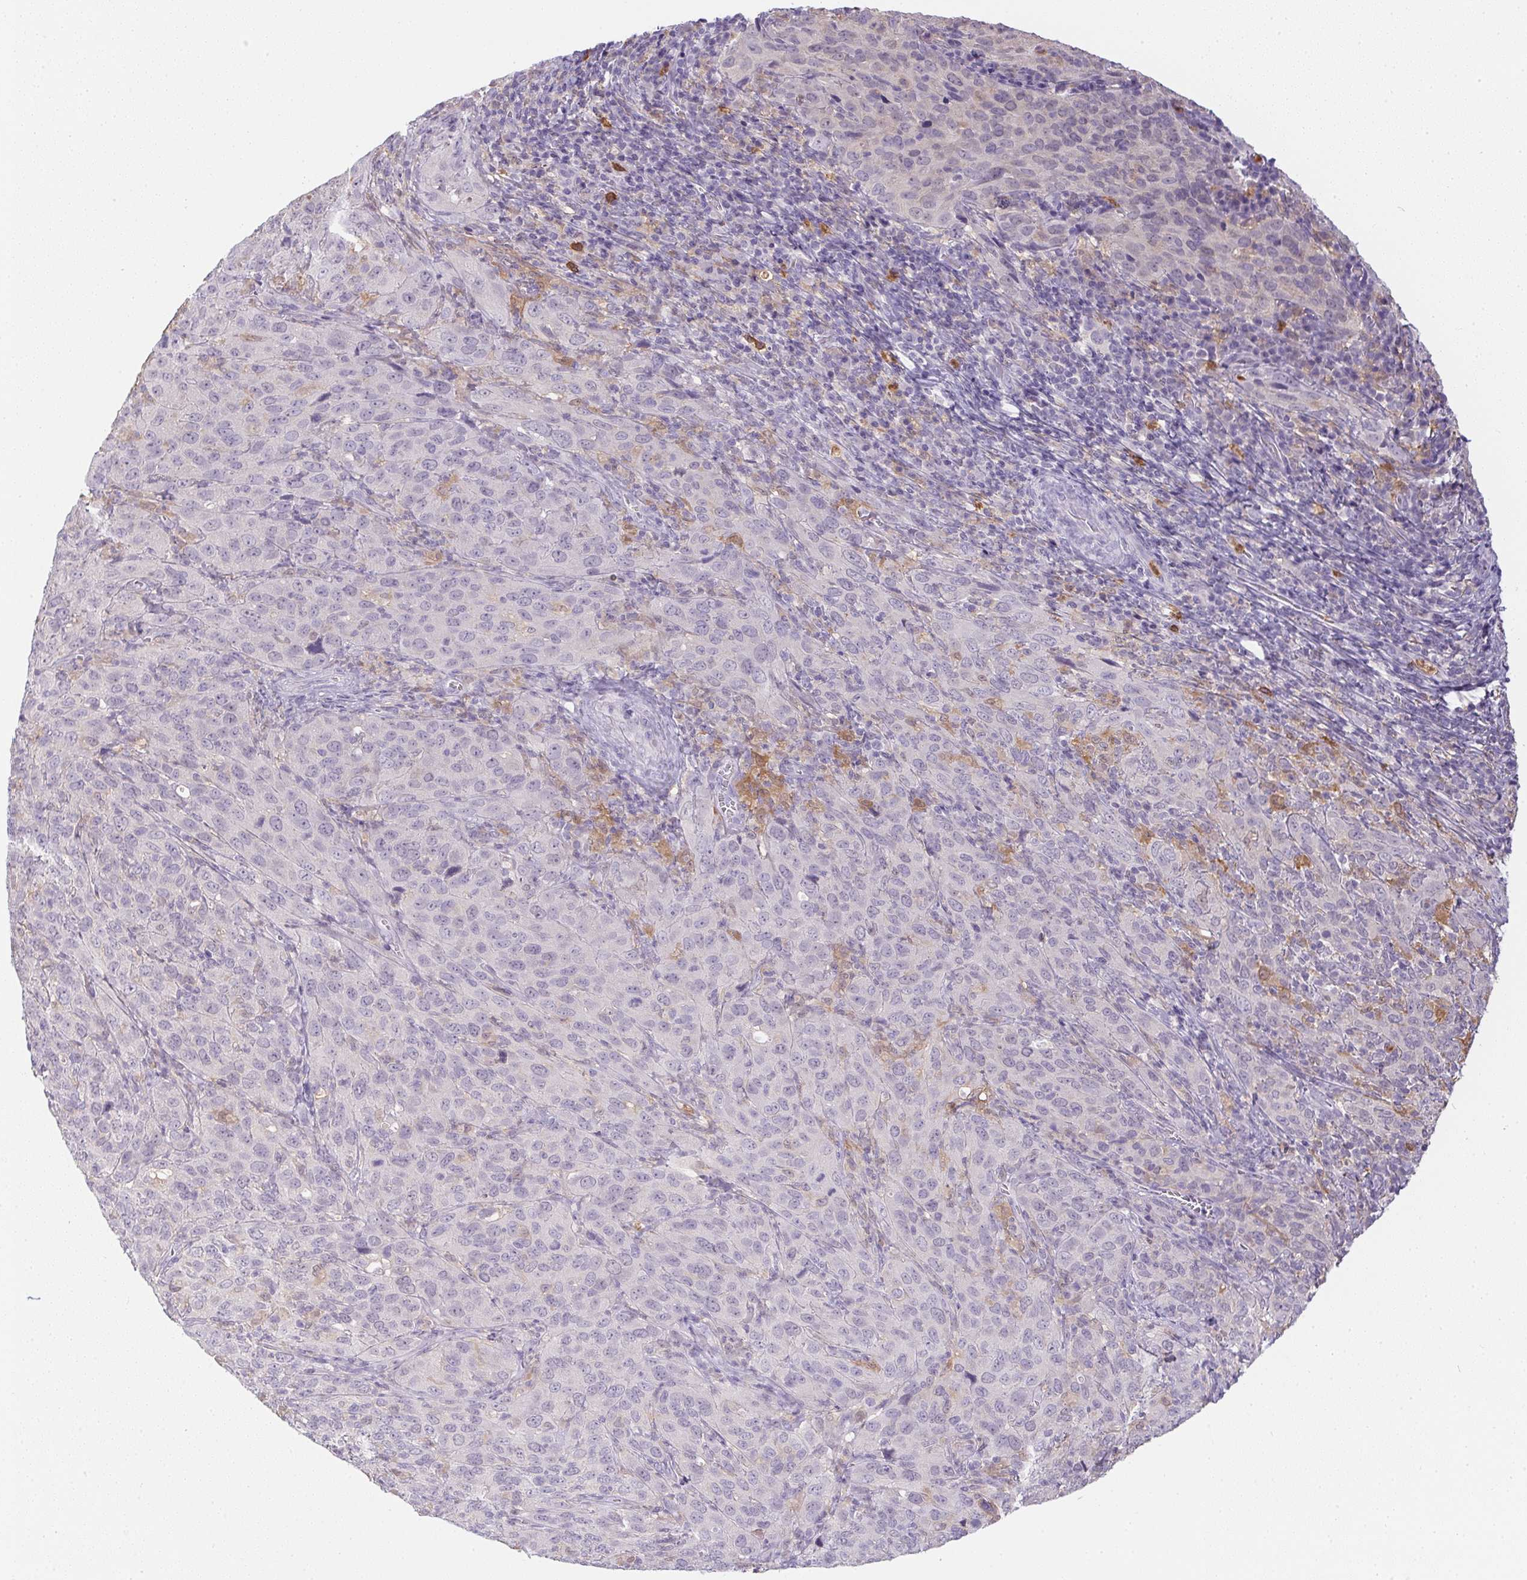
{"staining": {"intensity": "negative", "quantity": "none", "location": "none"}, "tissue": "cervical cancer", "cell_type": "Tumor cells", "image_type": "cancer", "snomed": [{"axis": "morphology", "description": "Normal tissue, NOS"}, {"axis": "morphology", "description": "Squamous cell carcinoma, NOS"}, {"axis": "topography", "description": "Cervix"}], "caption": "This is an immunohistochemistry (IHC) histopathology image of human squamous cell carcinoma (cervical). There is no positivity in tumor cells.", "gene": "DNAJC5G", "patient": {"sex": "female", "age": 51}}